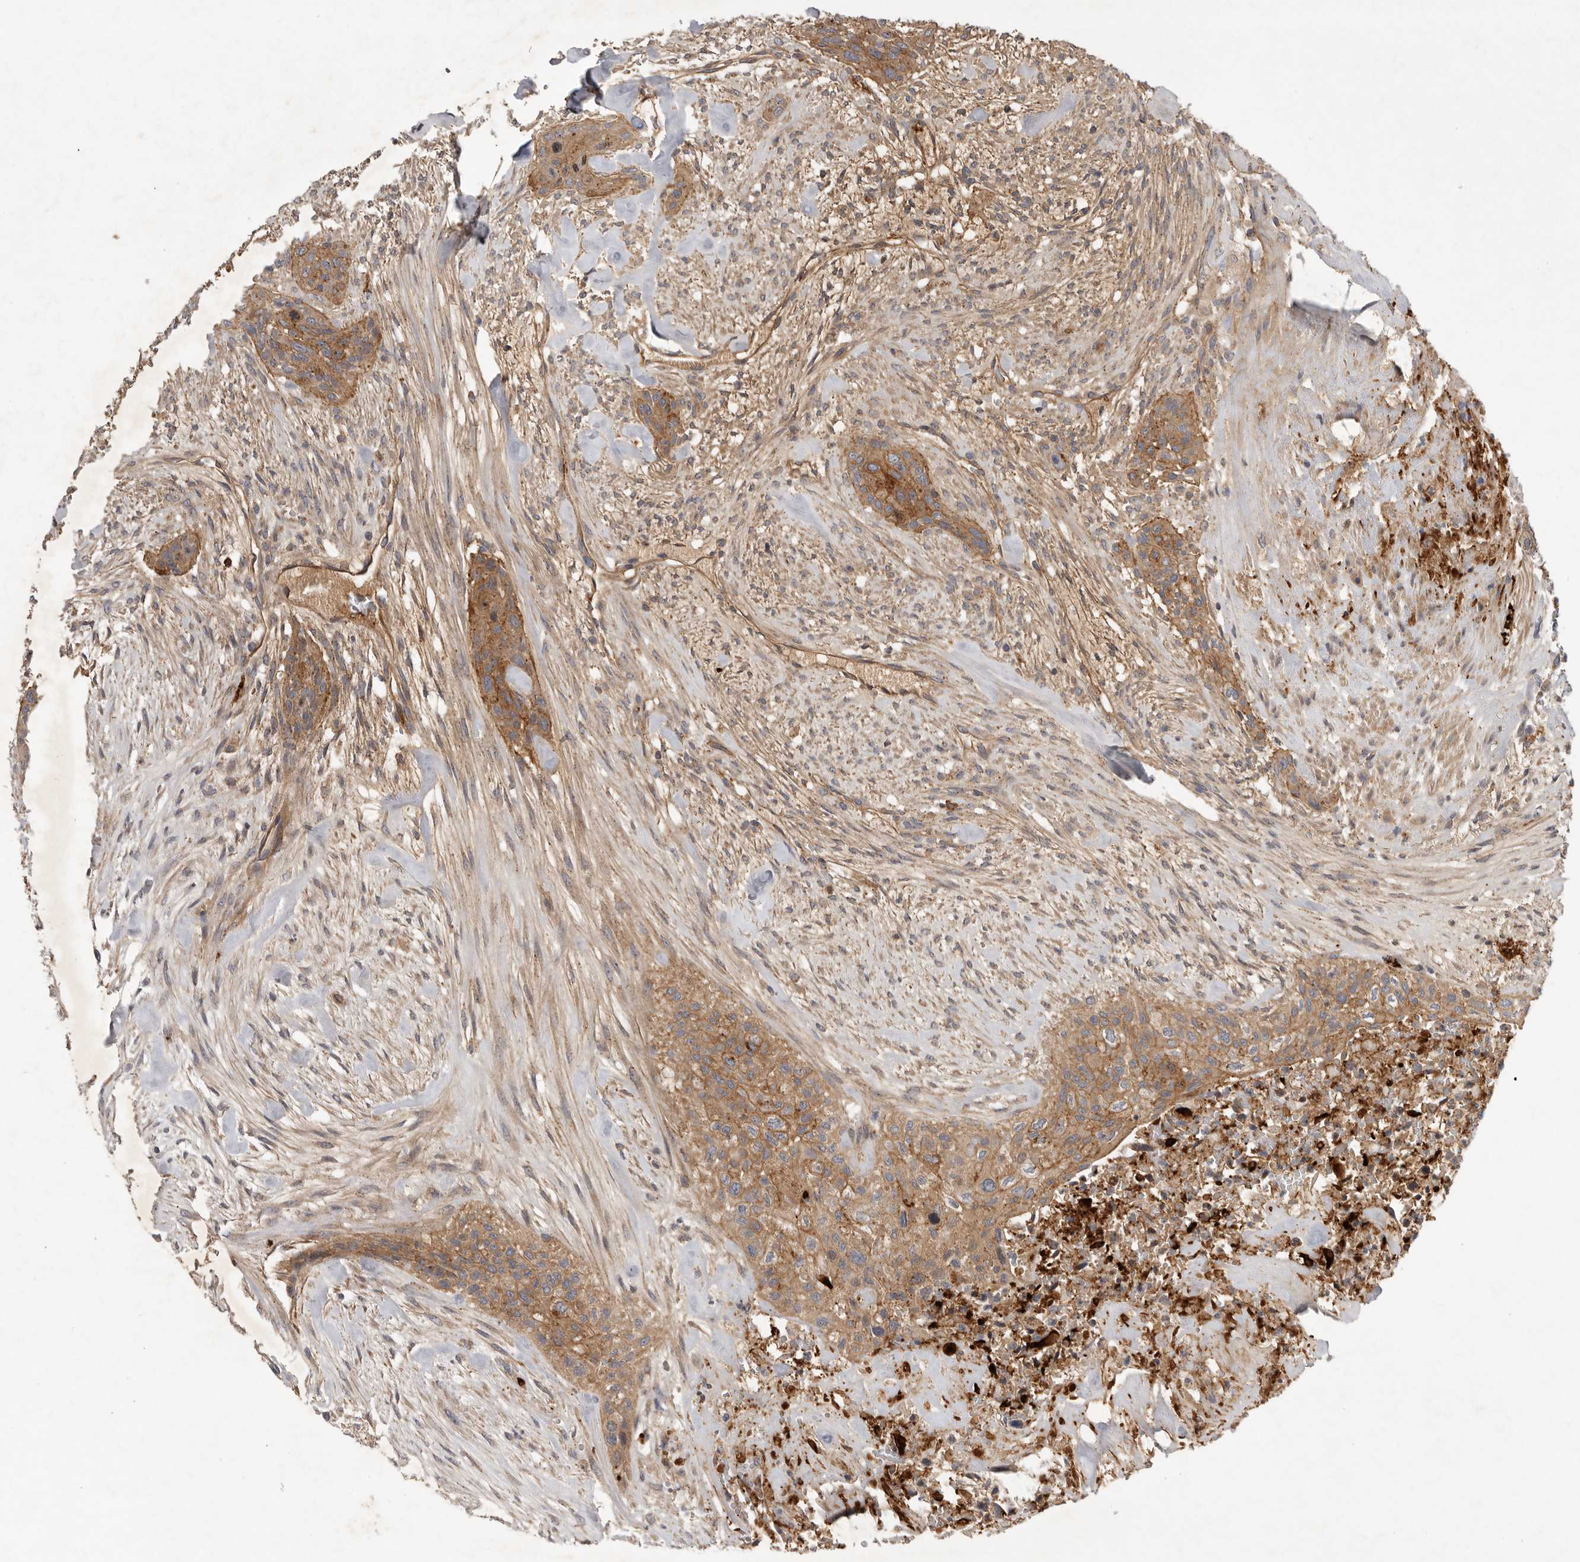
{"staining": {"intensity": "moderate", "quantity": ">75%", "location": "cytoplasmic/membranous"}, "tissue": "urothelial cancer", "cell_type": "Tumor cells", "image_type": "cancer", "snomed": [{"axis": "morphology", "description": "Urothelial carcinoma, High grade"}, {"axis": "topography", "description": "Urinary bladder"}], "caption": "The micrograph demonstrates immunohistochemical staining of high-grade urothelial carcinoma. There is moderate cytoplasmic/membranous expression is present in approximately >75% of tumor cells.", "gene": "MLPH", "patient": {"sex": "male", "age": 35}}